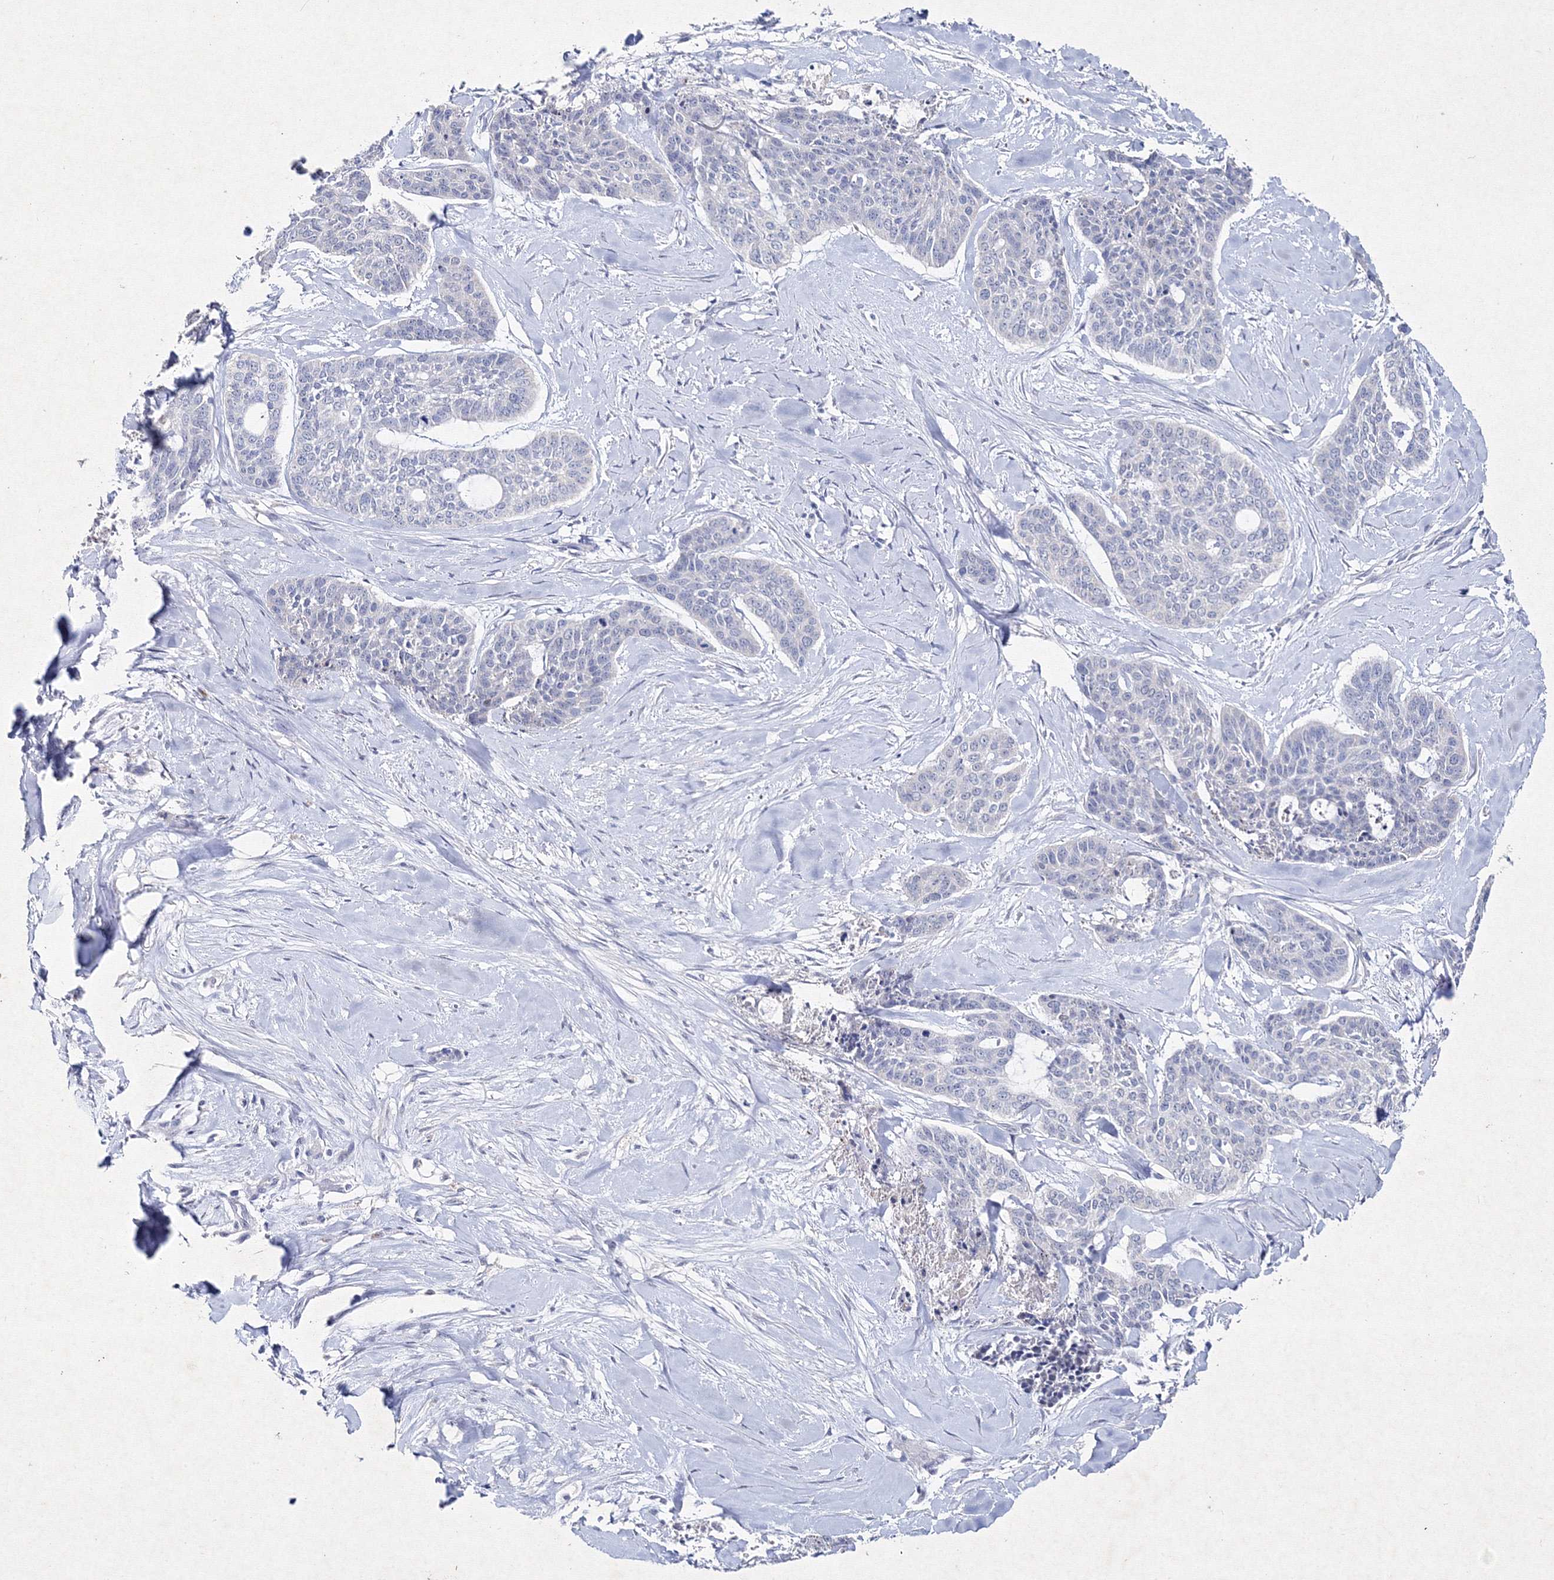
{"staining": {"intensity": "negative", "quantity": "none", "location": "none"}, "tissue": "skin cancer", "cell_type": "Tumor cells", "image_type": "cancer", "snomed": [{"axis": "morphology", "description": "Basal cell carcinoma"}, {"axis": "topography", "description": "Skin"}], "caption": "Tumor cells are negative for protein expression in human skin basal cell carcinoma. The staining was performed using DAB to visualize the protein expression in brown, while the nuclei were stained in blue with hematoxylin (Magnification: 20x).", "gene": "SMIM29", "patient": {"sex": "female", "age": 64}}